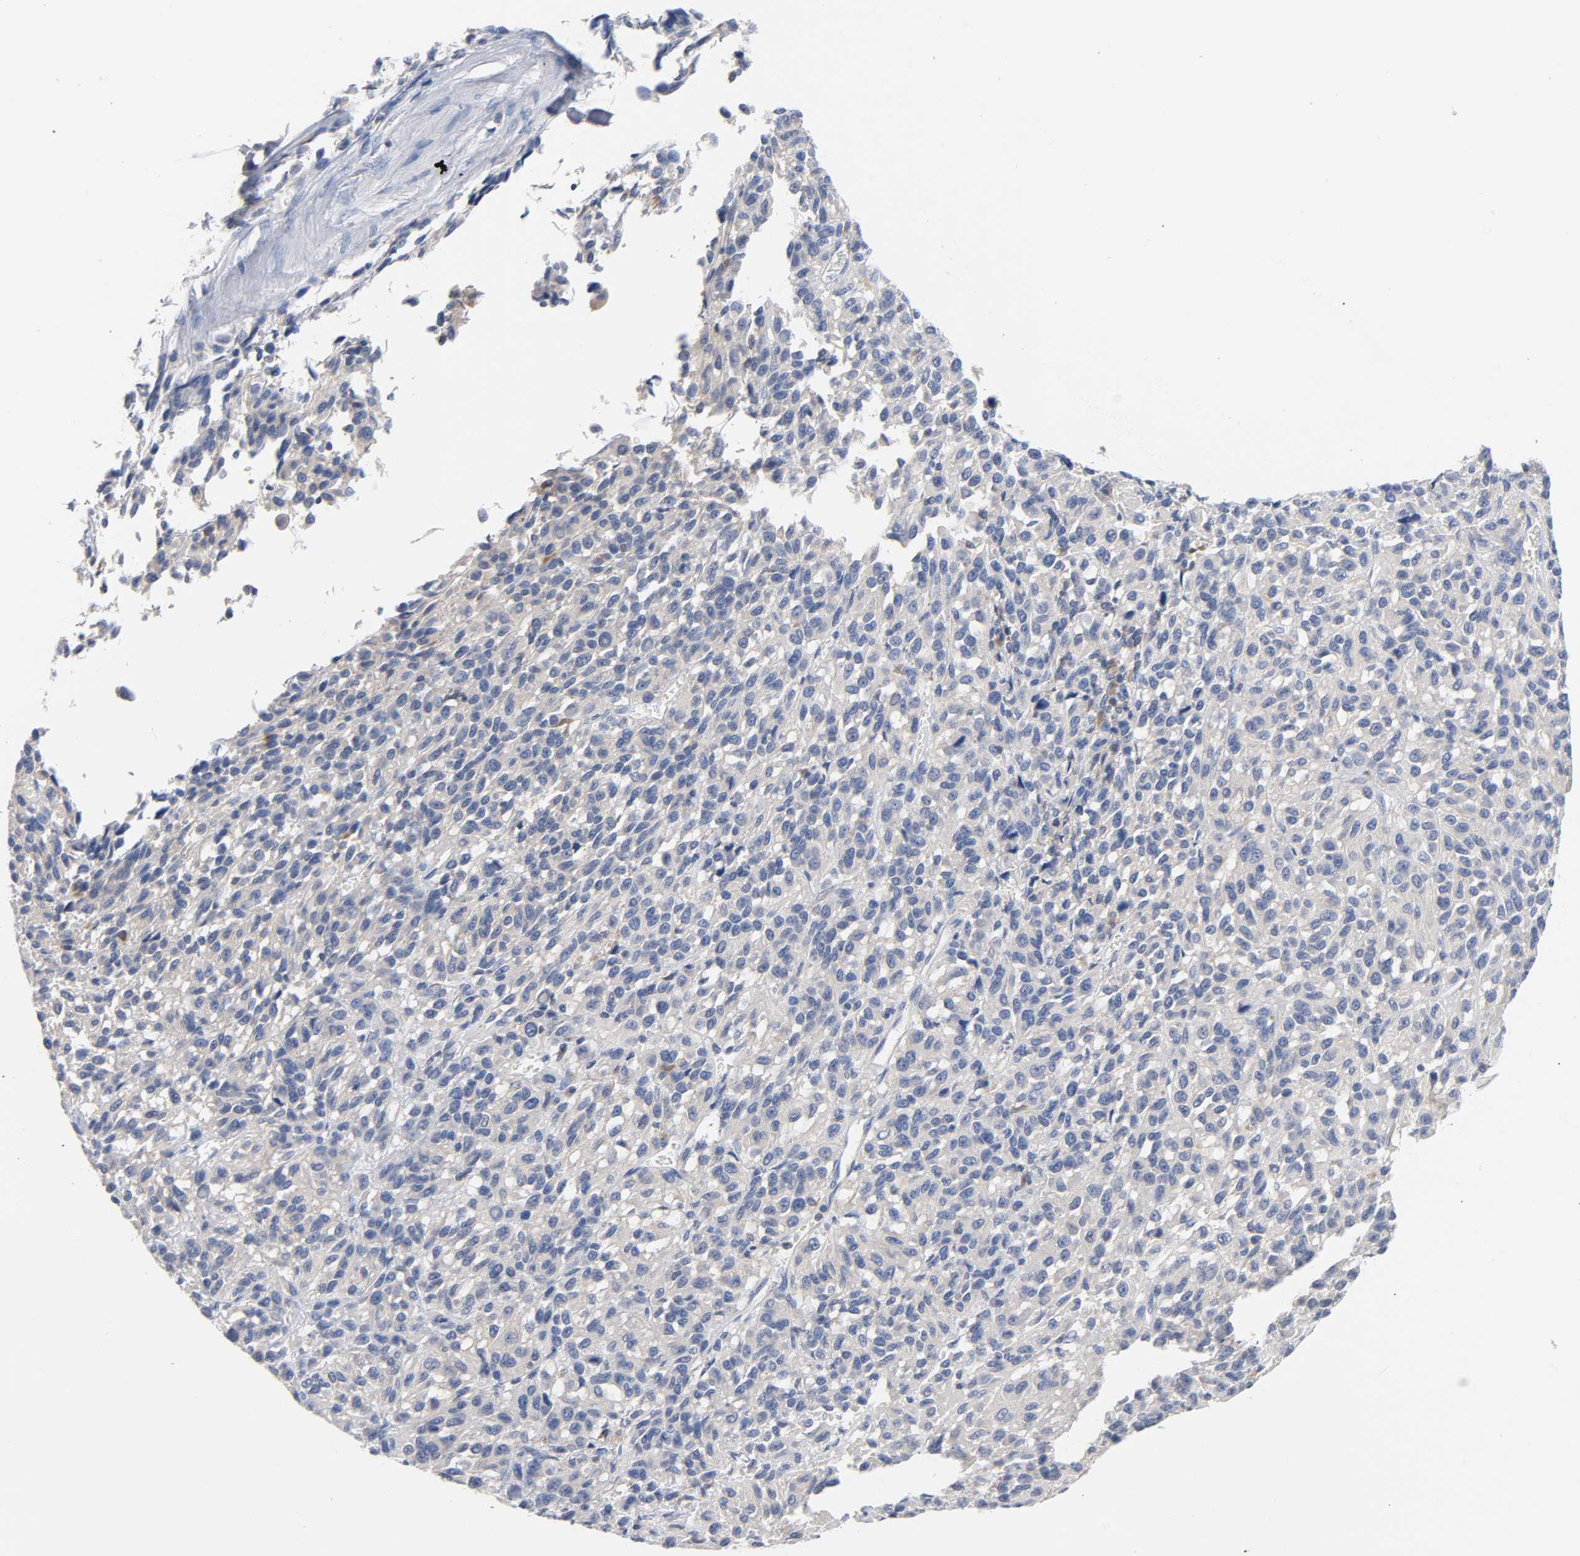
{"staining": {"intensity": "negative", "quantity": "none", "location": "none"}, "tissue": "melanoma", "cell_type": "Tumor cells", "image_type": "cancer", "snomed": [{"axis": "morphology", "description": "Malignant melanoma, Metastatic site"}, {"axis": "topography", "description": "Lung"}], "caption": "Immunohistochemistry of human melanoma shows no positivity in tumor cells. The staining was performed using DAB to visualize the protein expression in brown, while the nuclei were stained in blue with hematoxylin (Magnification: 20x).", "gene": "MALT1", "patient": {"sex": "male", "age": 64}}